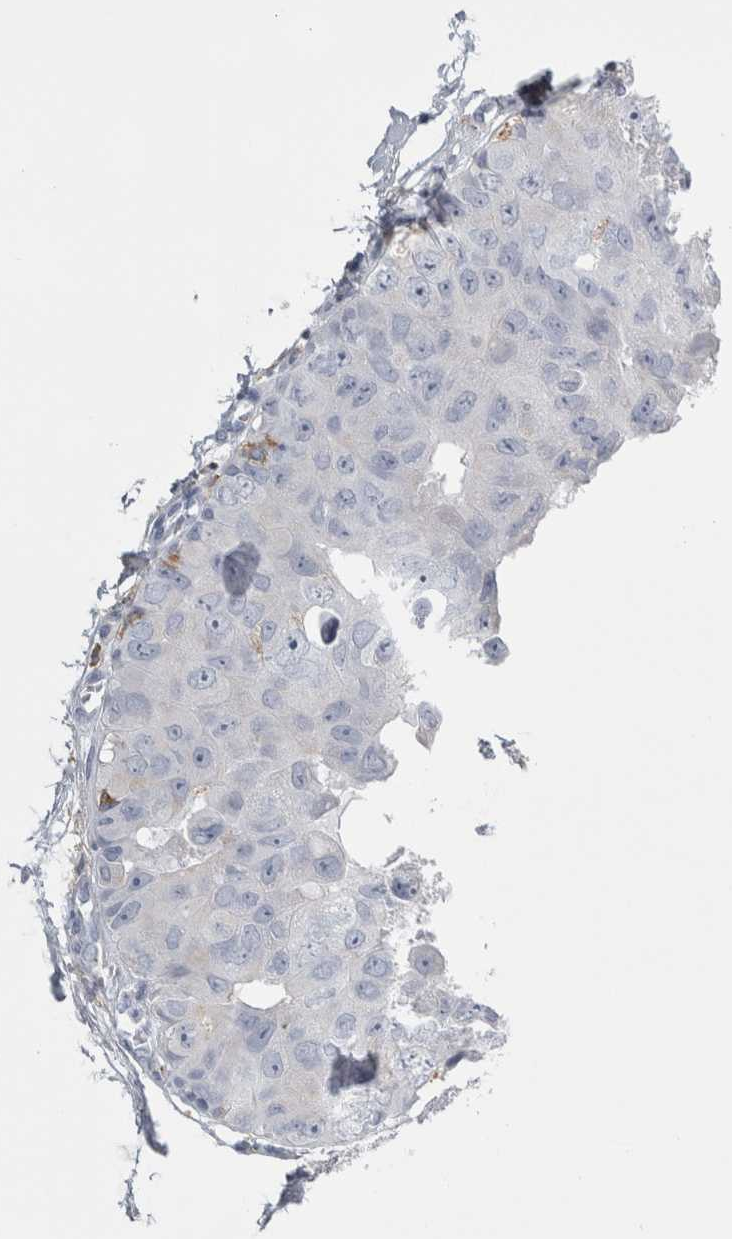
{"staining": {"intensity": "negative", "quantity": "none", "location": "none"}, "tissue": "breast cancer", "cell_type": "Tumor cells", "image_type": "cancer", "snomed": [{"axis": "morphology", "description": "Duct carcinoma"}, {"axis": "topography", "description": "Breast"}], "caption": "DAB (3,3'-diaminobenzidine) immunohistochemical staining of breast cancer displays no significant positivity in tumor cells.", "gene": "SKAP2", "patient": {"sex": "female", "age": 62}}